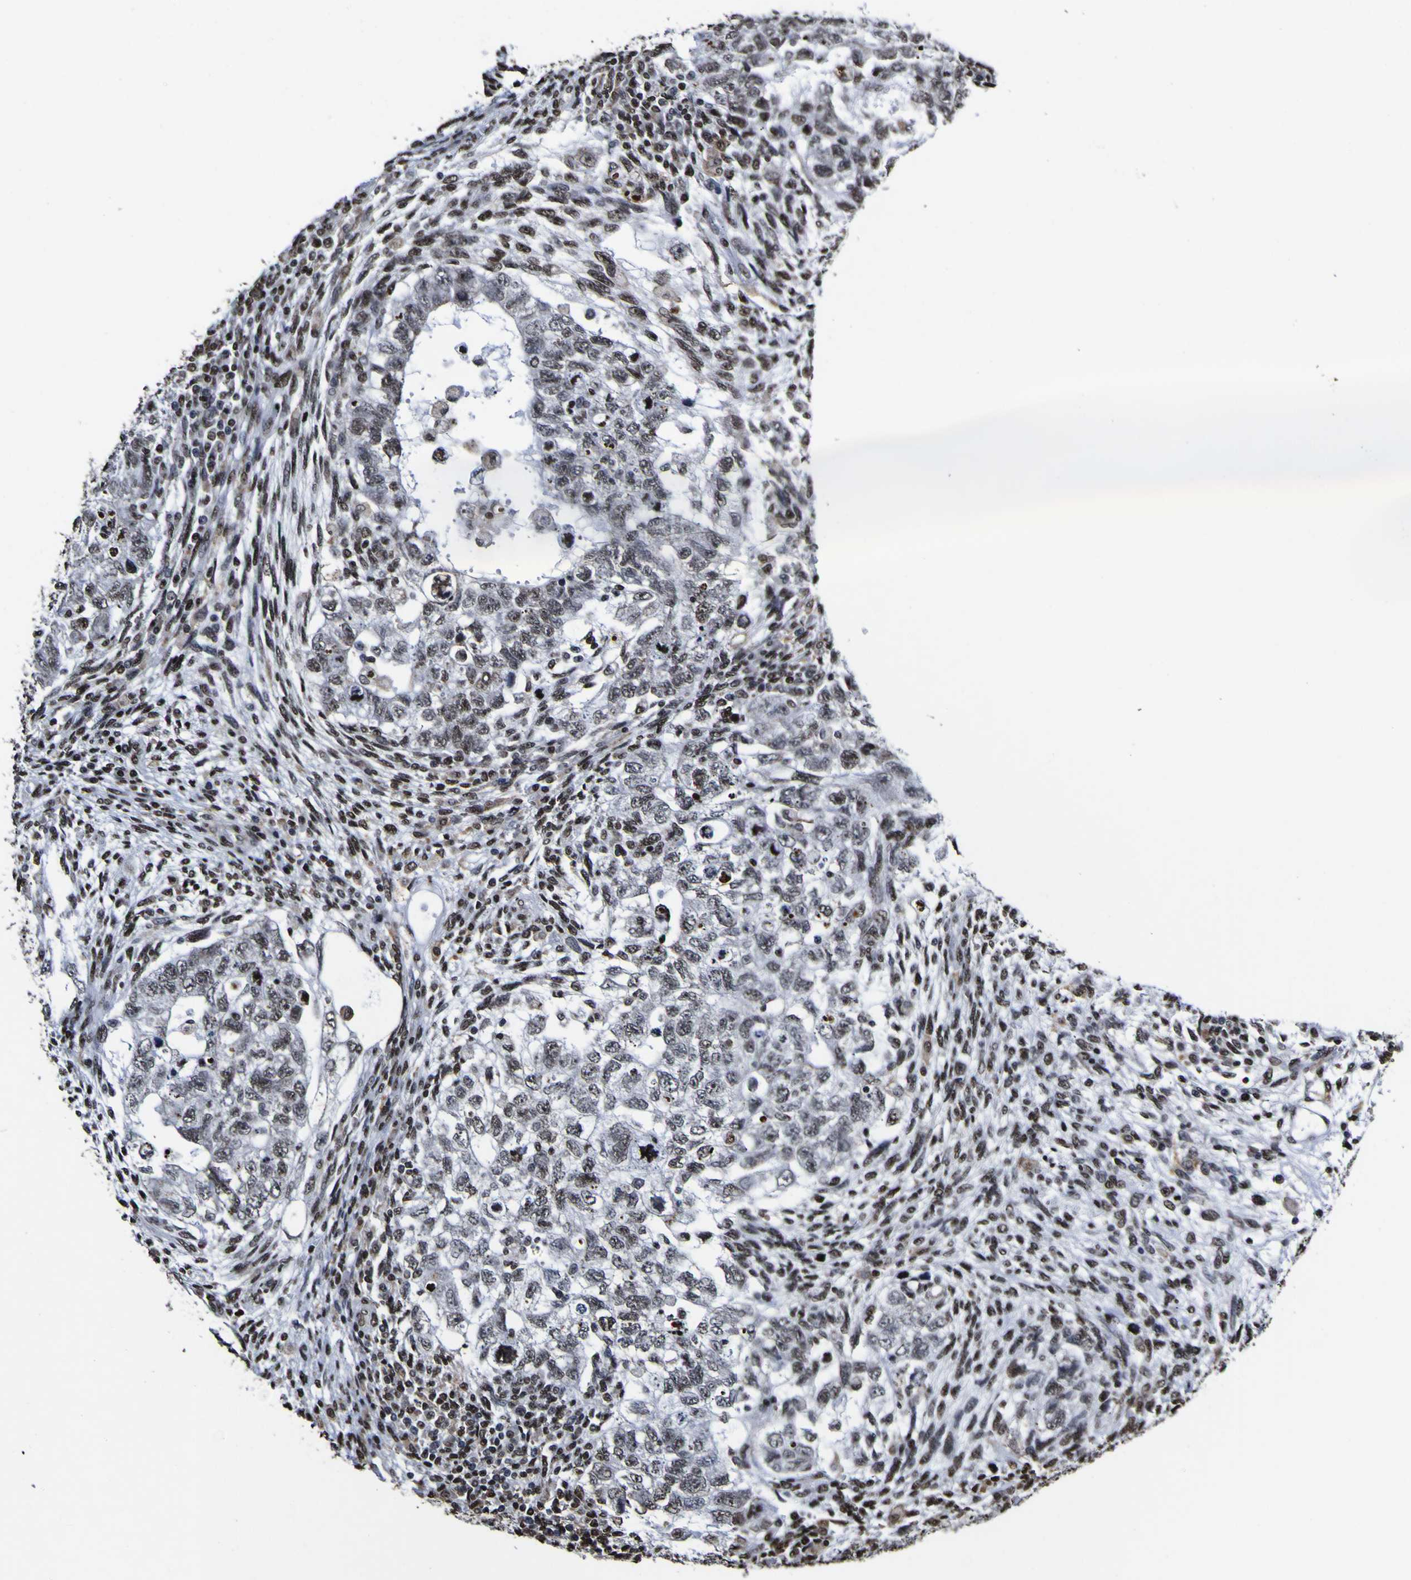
{"staining": {"intensity": "strong", "quantity": "25%-75%", "location": "nuclear"}, "tissue": "testis cancer", "cell_type": "Tumor cells", "image_type": "cancer", "snomed": [{"axis": "morphology", "description": "Normal tissue, NOS"}, {"axis": "morphology", "description": "Carcinoma, Embryonal, NOS"}, {"axis": "topography", "description": "Testis"}], "caption": "A photomicrograph of embryonal carcinoma (testis) stained for a protein displays strong nuclear brown staining in tumor cells.", "gene": "PIAS1", "patient": {"sex": "male", "age": 36}}